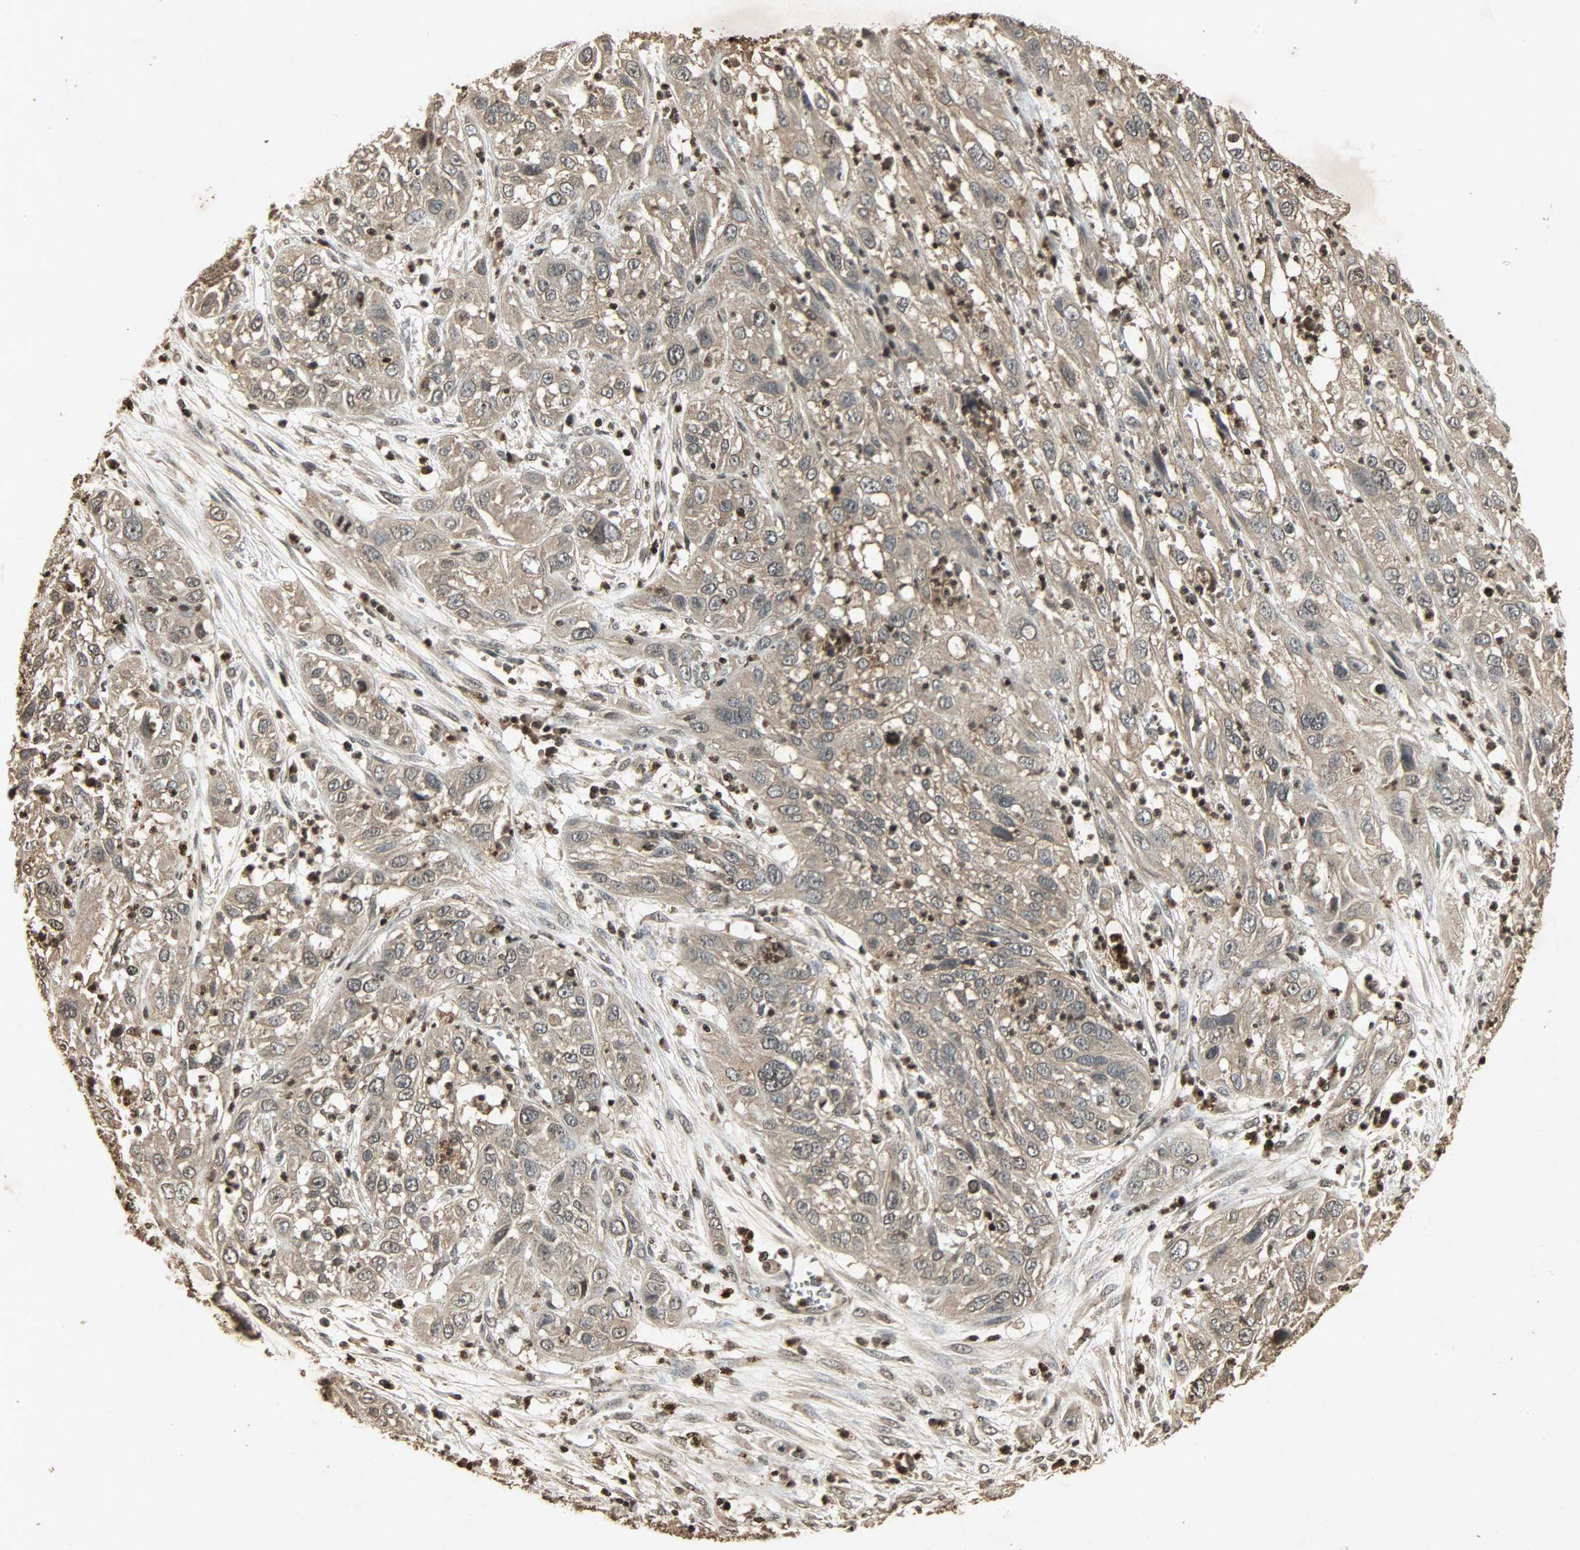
{"staining": {"intensity": "weak", "quantity": ">75%", "location": "cytoplasmic/membranous,nuclear"}, "tissue": "cervical cancer", "cell_type": "Tumor cells", "image_type": "cancer", "snomed": [{"axis": "morphology", "description": "Squamous cell carcinoma, NOS"}, {"axis": "topography", "description": "Cervix"}], "caption": "Cervical cancer (squamous cell carcinoma) tissue reveals weak cytoplasmic/membranous and nuclear expression in approximately >75% of tumor cells, visualized by immunohistochemistry.", "gene": "PPP3R1", "patient": {"sex": "female", "age": 32}}